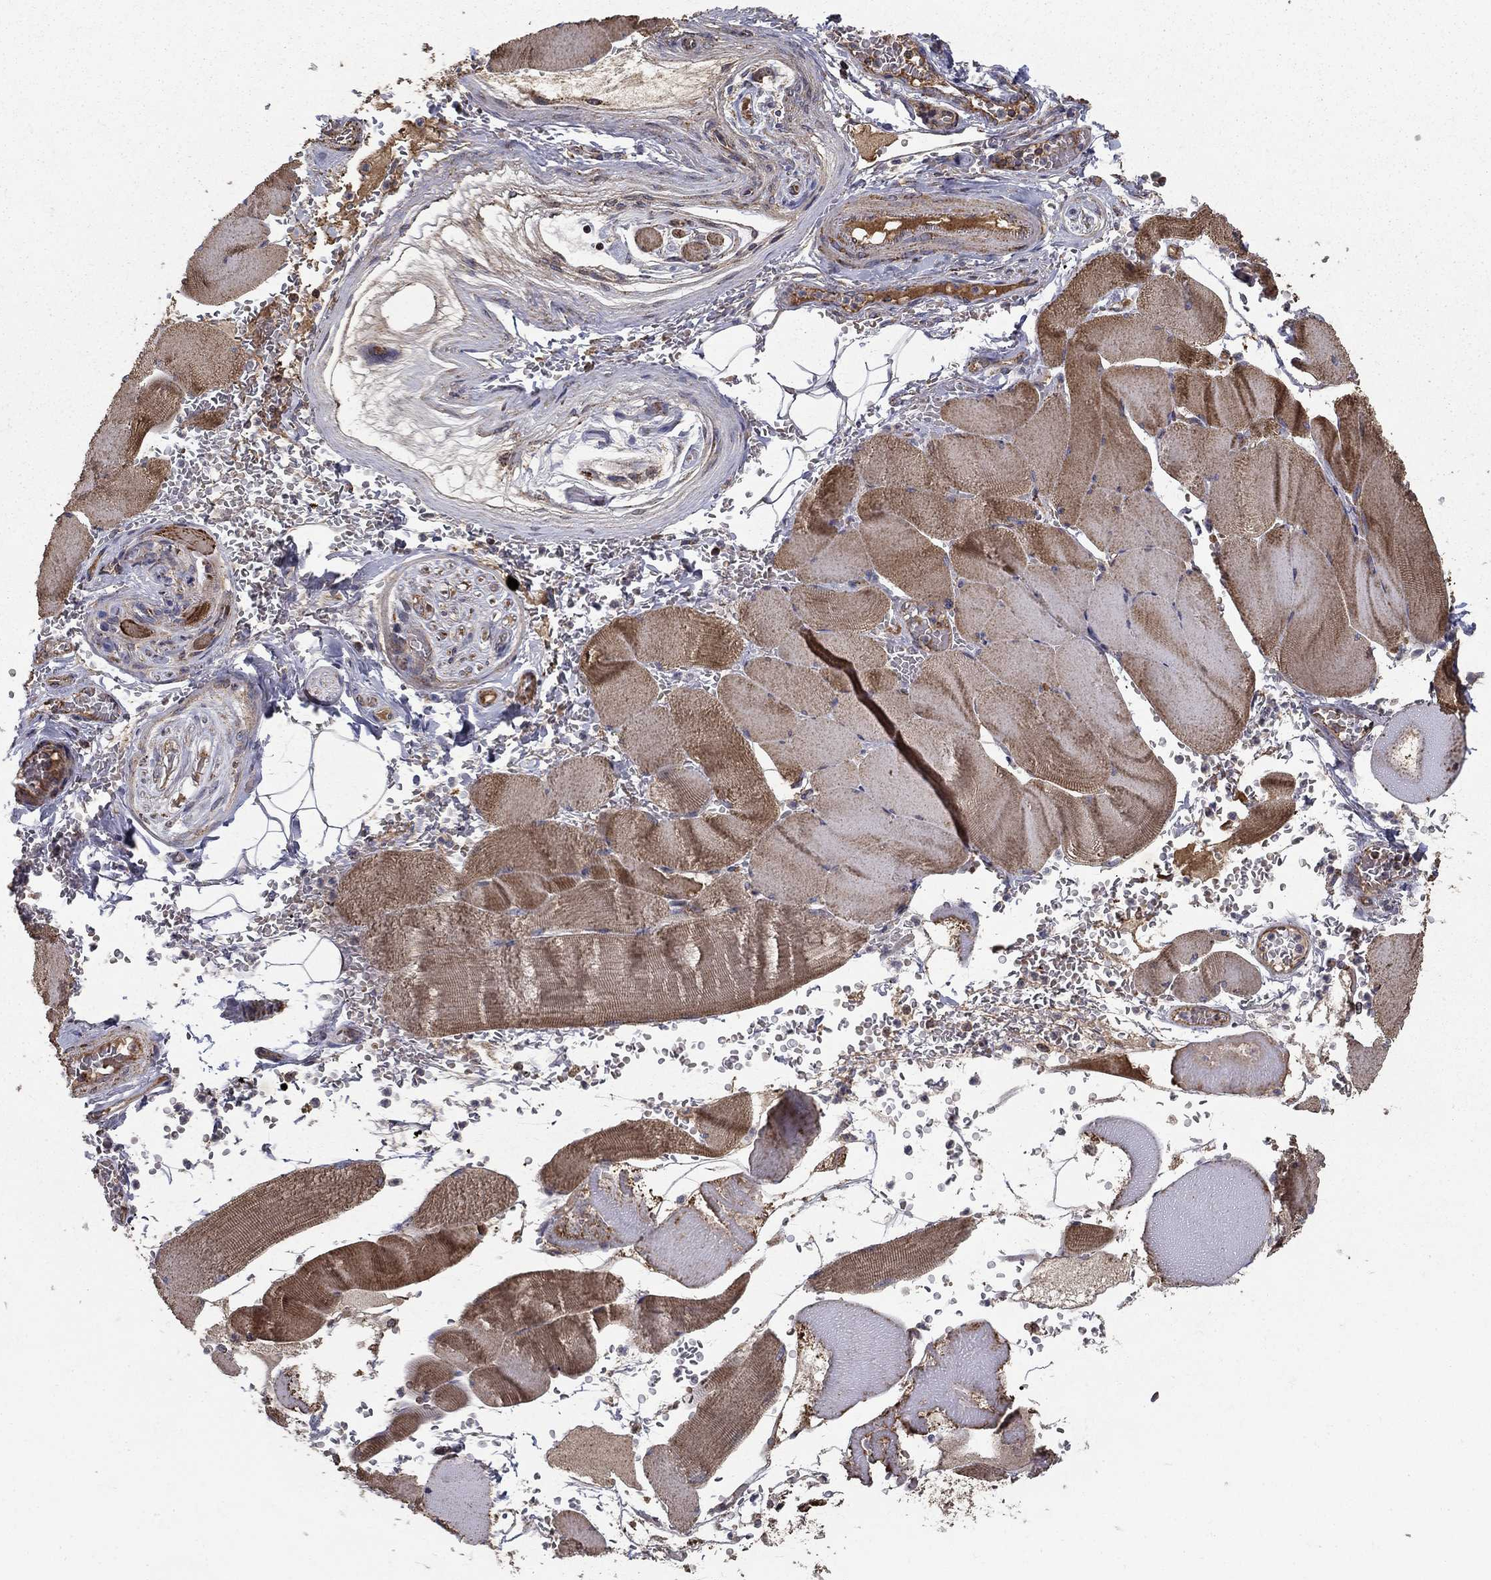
{"staining": {"intensity": "moderate", "quantity": ">75%", "location": "cytoplasmic/membranous"}, "tissue": "skeletal muscle", "cell_type": "Myocytes", "image_type": "normal", "snomed": [{"axis": "morphology", "description": "Normal tissue, NOS"}, {"axis": "topography", "description": "Skeletal muscle"}], "caption": "Immunohistochemistry (DAB) staining of benign human skeletal muscle shows moderate cytoplasmic/membranous protein expression in about >75% of myocytes.", "gene": "NDUFS8", "patient": {"sex": "male", "age": 56}}